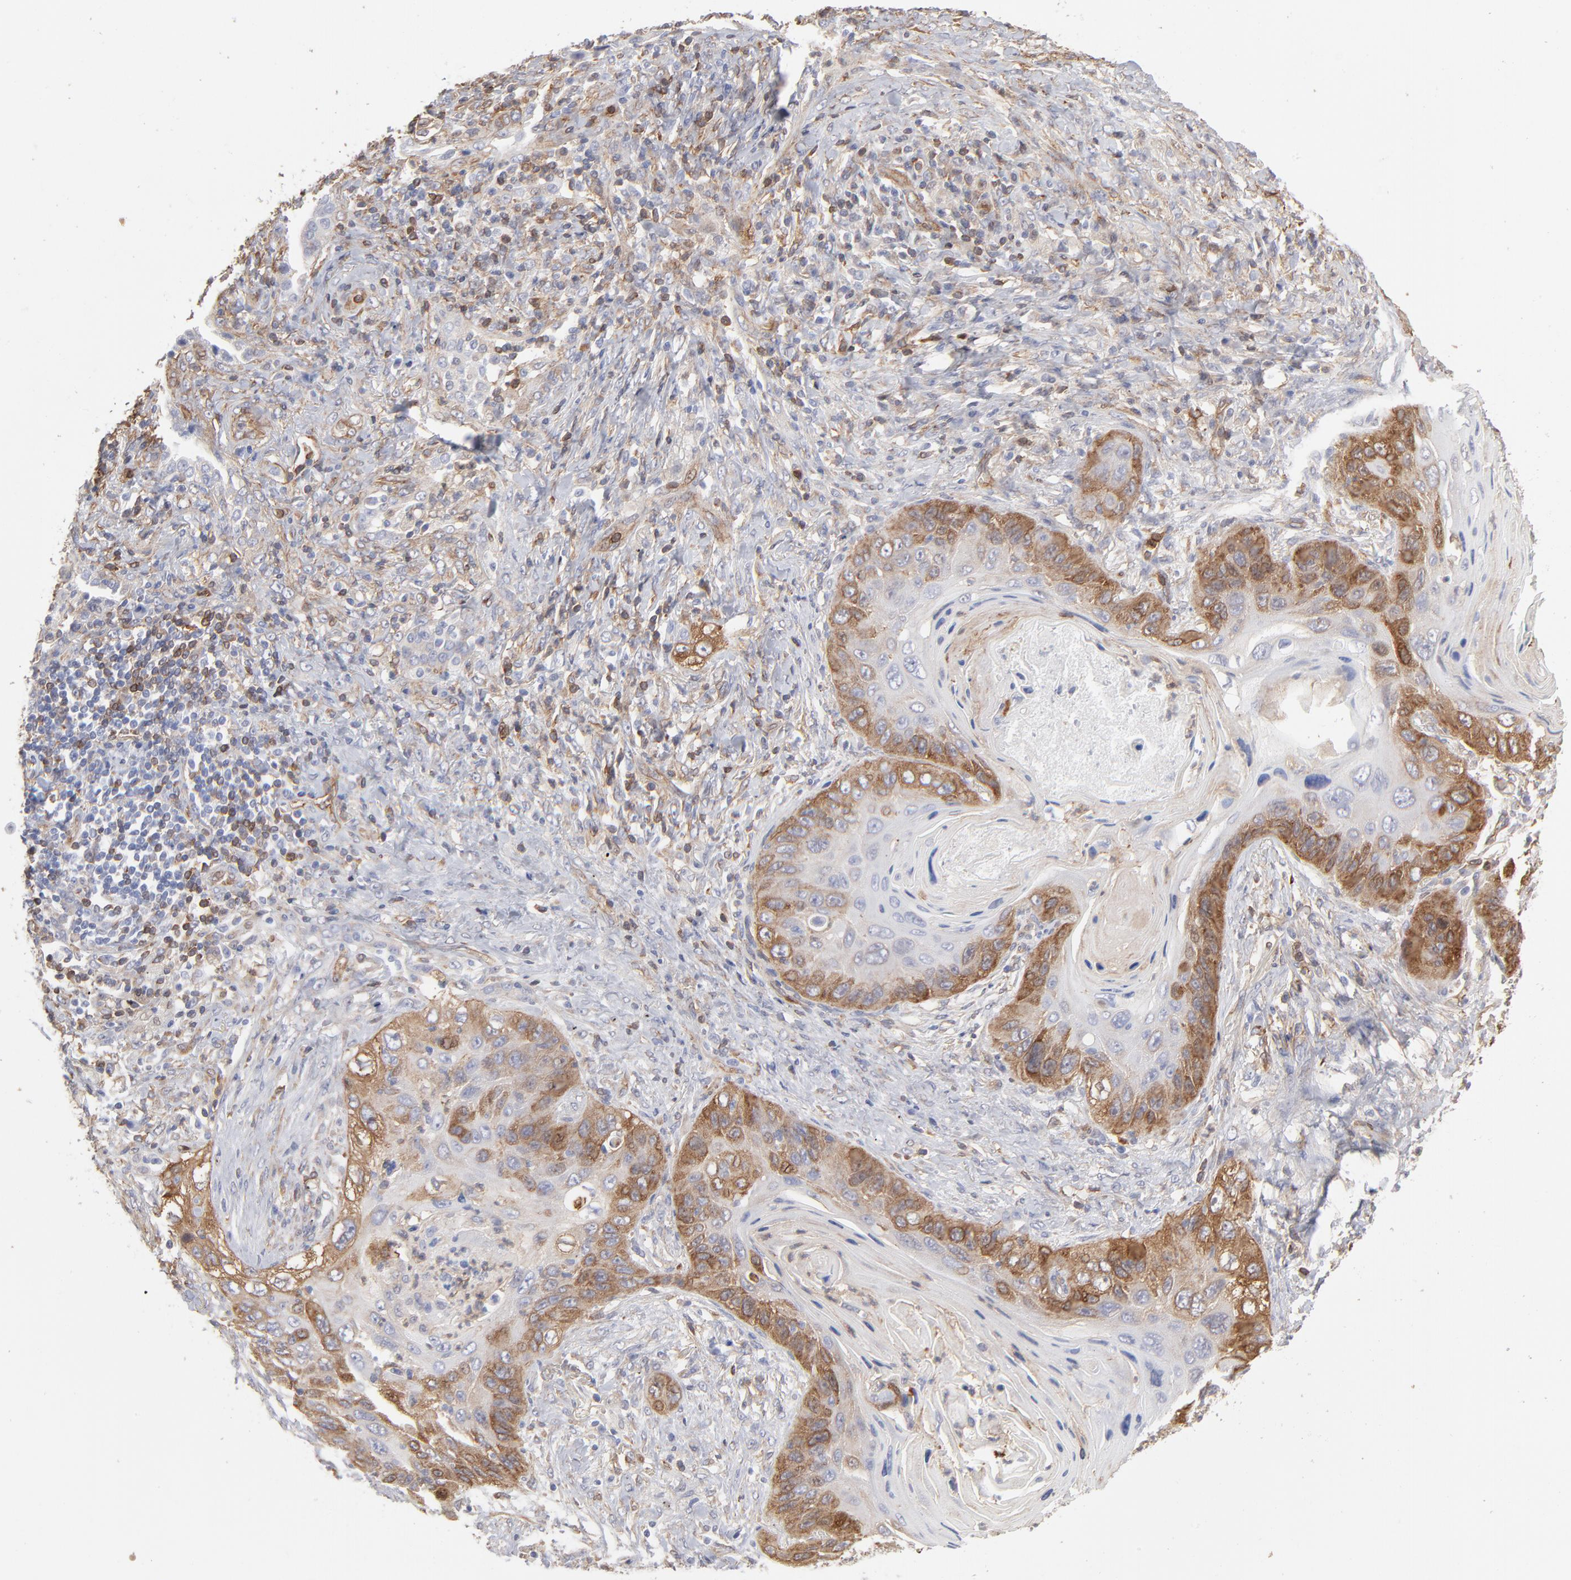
{"staining": {"intensity": "weak", "quantity": "<25%", "location": "cytoplasmic/membranous"}, "tissue": "lung cancer", "cell_type": "Tumor cells", "image_type": "cancer", "snomed": [{"axis": "morphology", "description": "Squamous cell carcinoma, NOS"}, {"axis": "topography", "description": "Lung"}], "caption": "Tumor cells show no significant protein expression in squamous cell carcinoma (lung).", "gene": "PXN", "patient": {"sex": "female", "age": 67}}